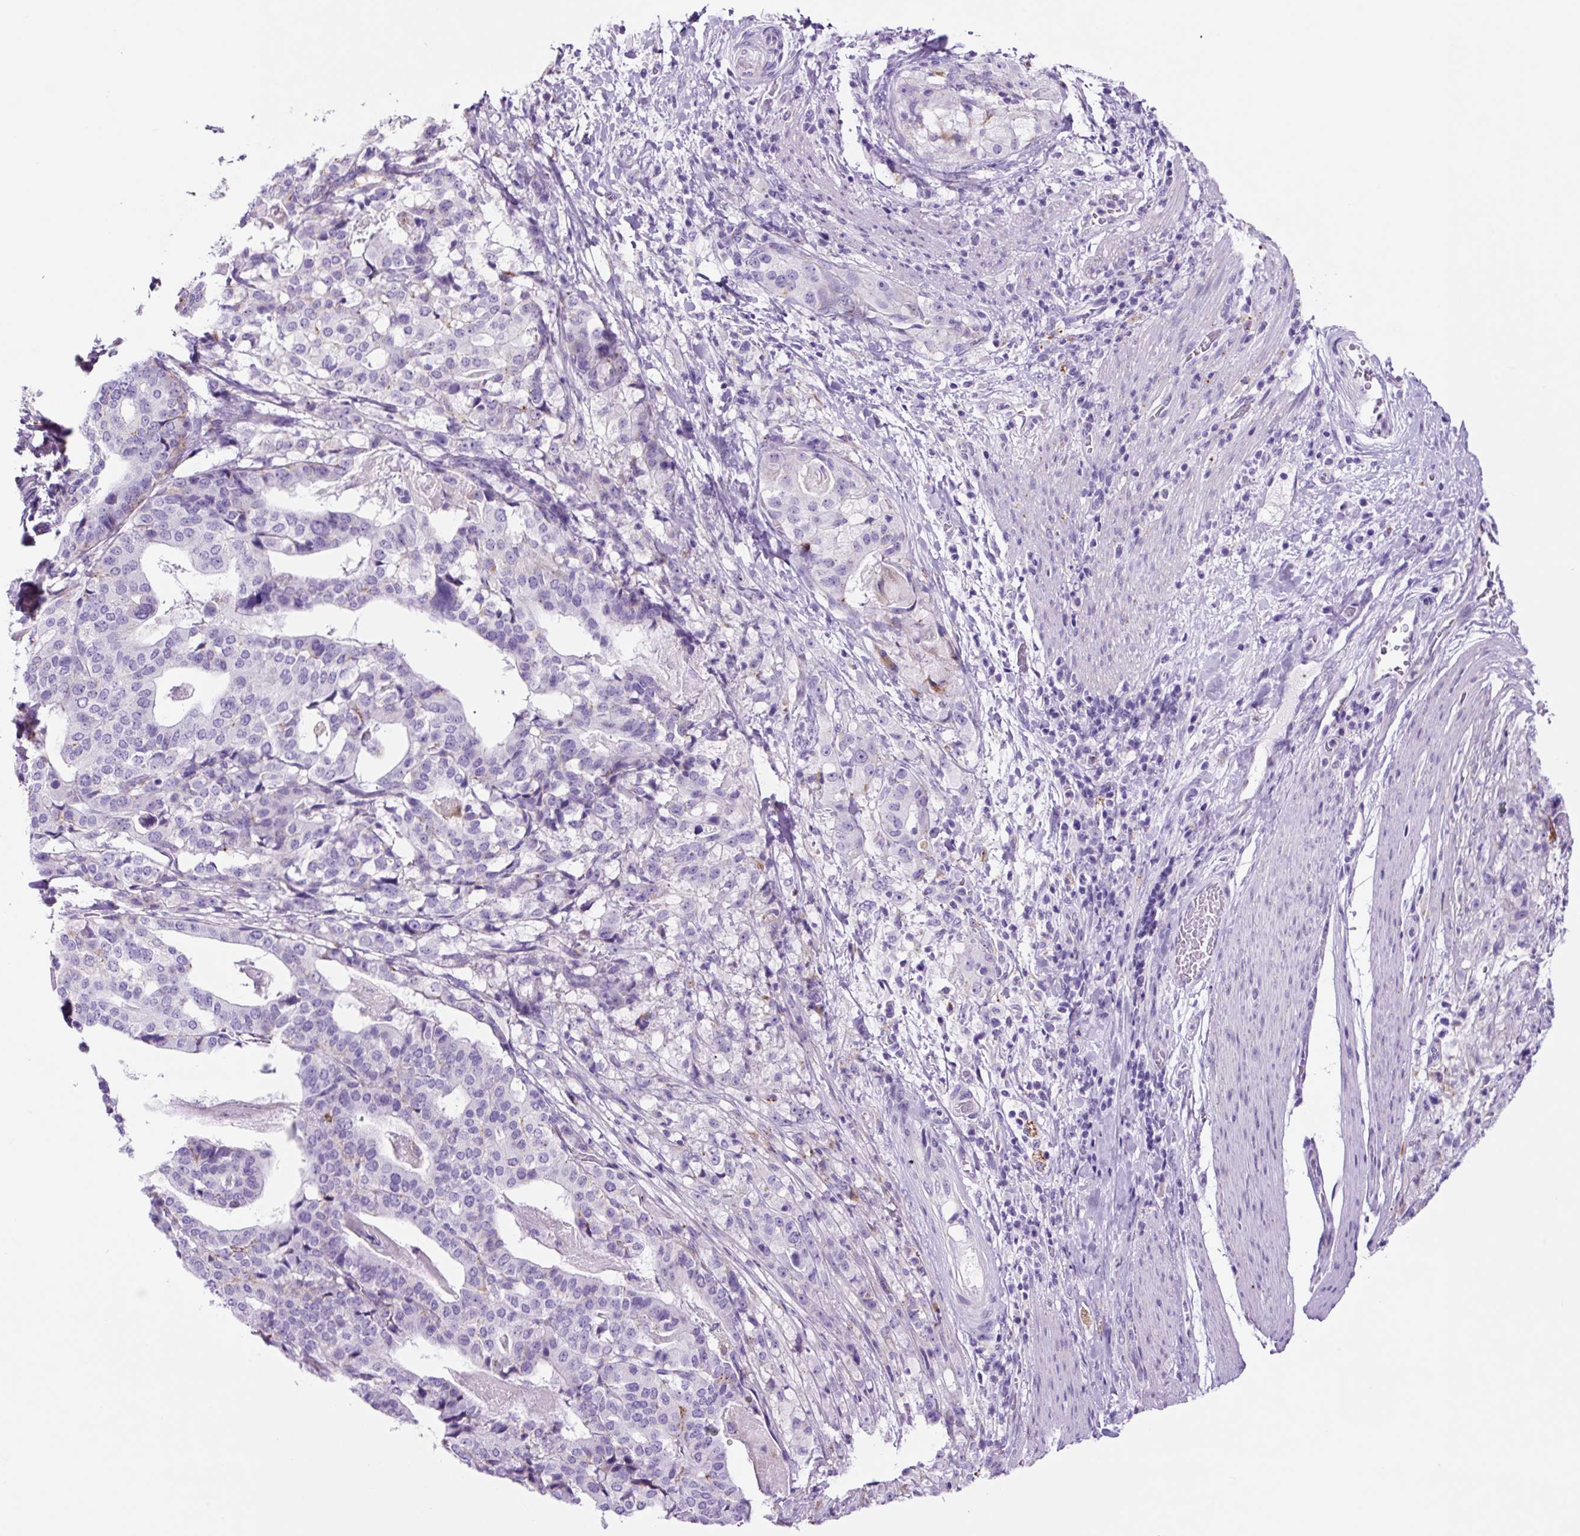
{"staining": {"intensity": "negative", "quantity": "none", "location": "none"}, "tissue": "stomach cancer", "cell_type": "Tumor cells", "image_type": "cancer", "snomed": [{"axis": "morphology", "description": "Adenocarcinoma, NOS"}, {"axis": "topography", "description": "Stomach"}], "caption": "Tumor cells show no significant positivity in stomach adenocarcinoma. (Immunohistochemistry, brightfield microscopy, high magnification).", "gene": "LCN10", "patient": {"sex": "male", "age": 48}}